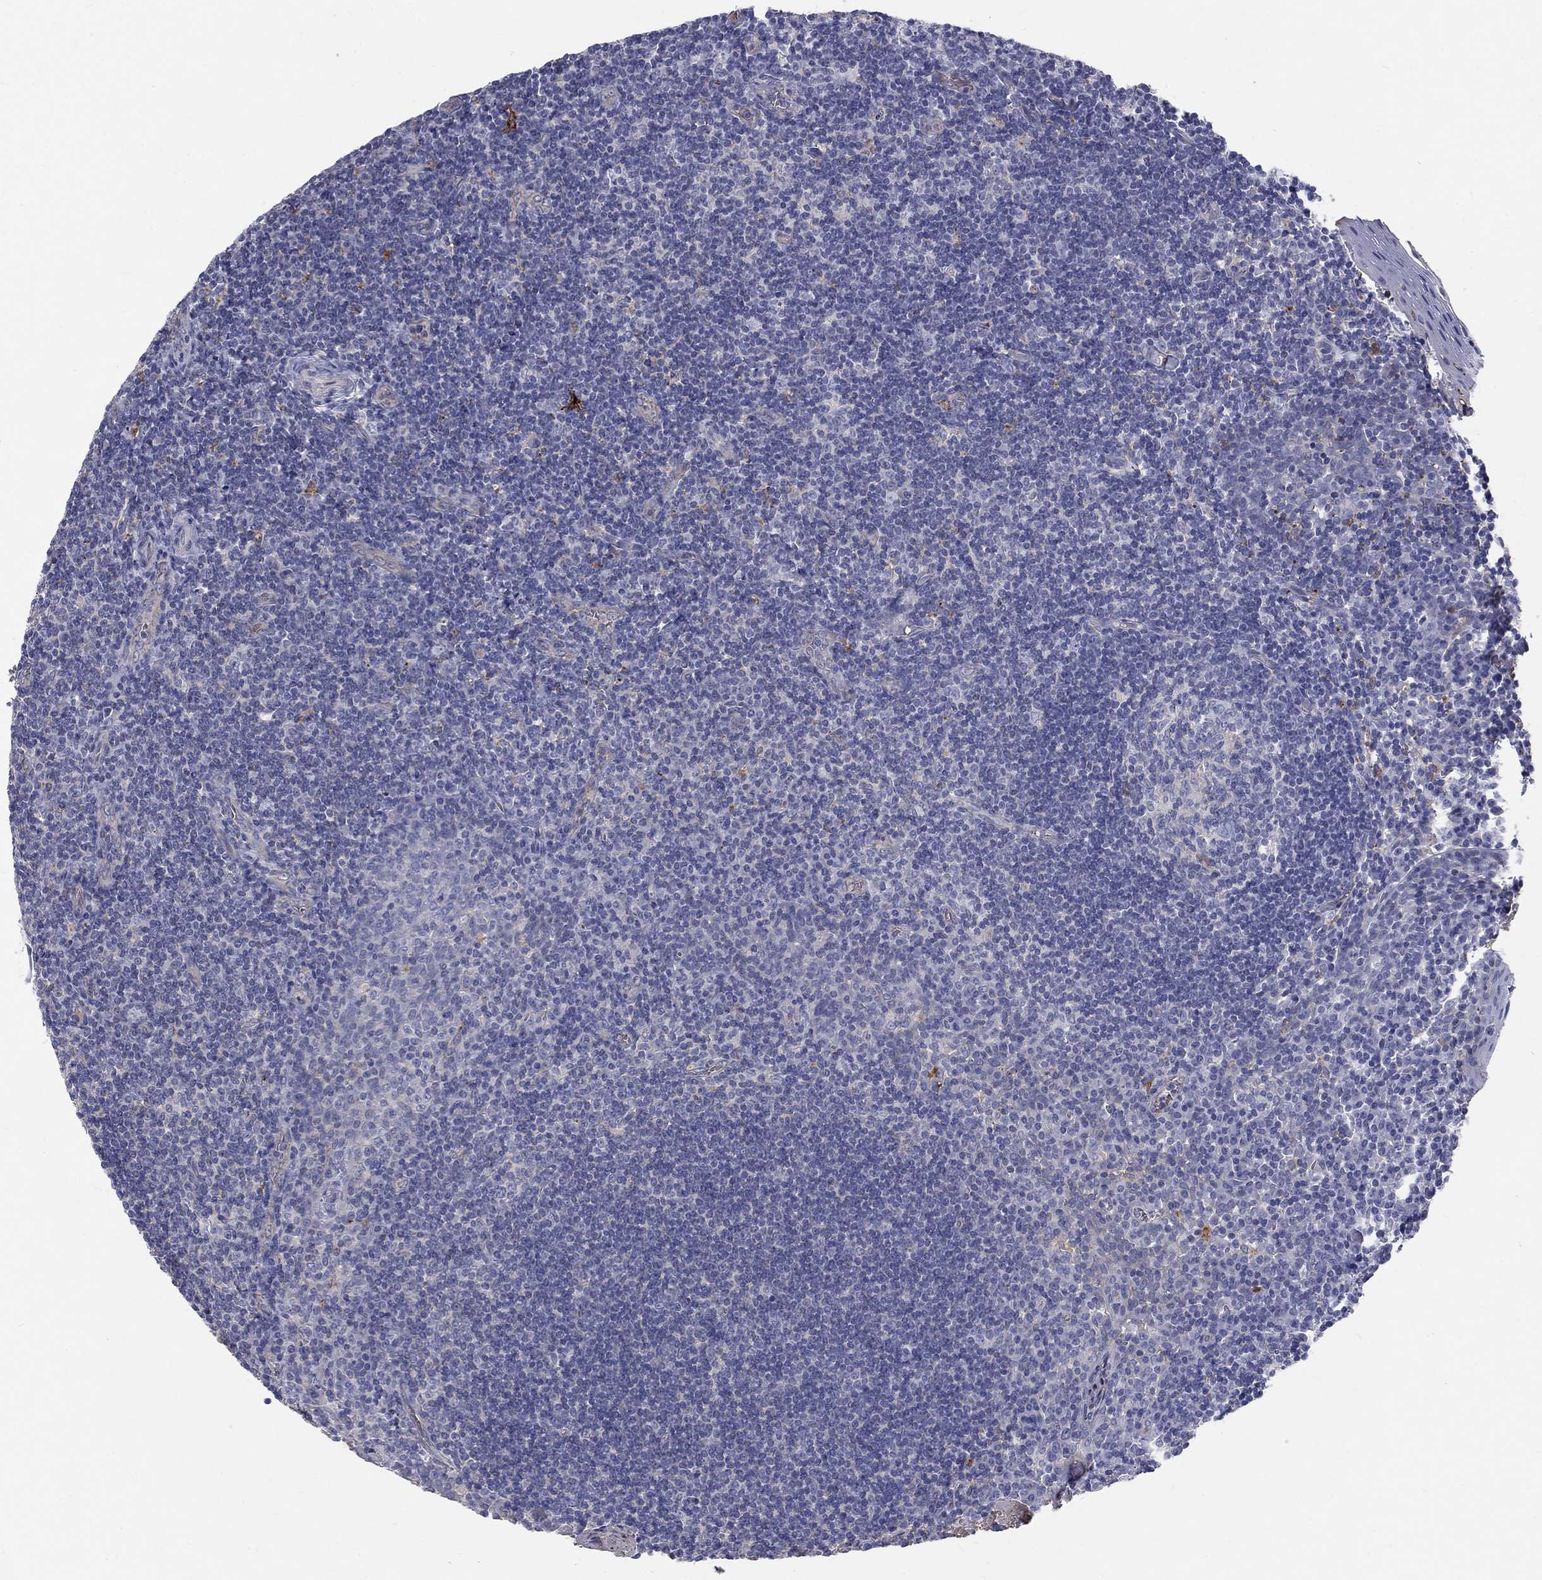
{"staining": {"intensity": "negative", "quantity": "none", "location": "none"}, "tissue": "tonsil", "cell_type": "Germinal center cells", "image_type": "normal", "snomed": [{"axis": "morphology", "description": "Normal tissue, NOS"}, {"axis": "morphology", "description": "Inflammation, NOS"}, {"axis": "topography", "description": "Tonsil"}], "caption": "This is an IHC histopathology image of benign tonsil. There is no expression in germinal center cells.", "gene": "EPDR1", "patient": {"sex": "female", "age": 31}}